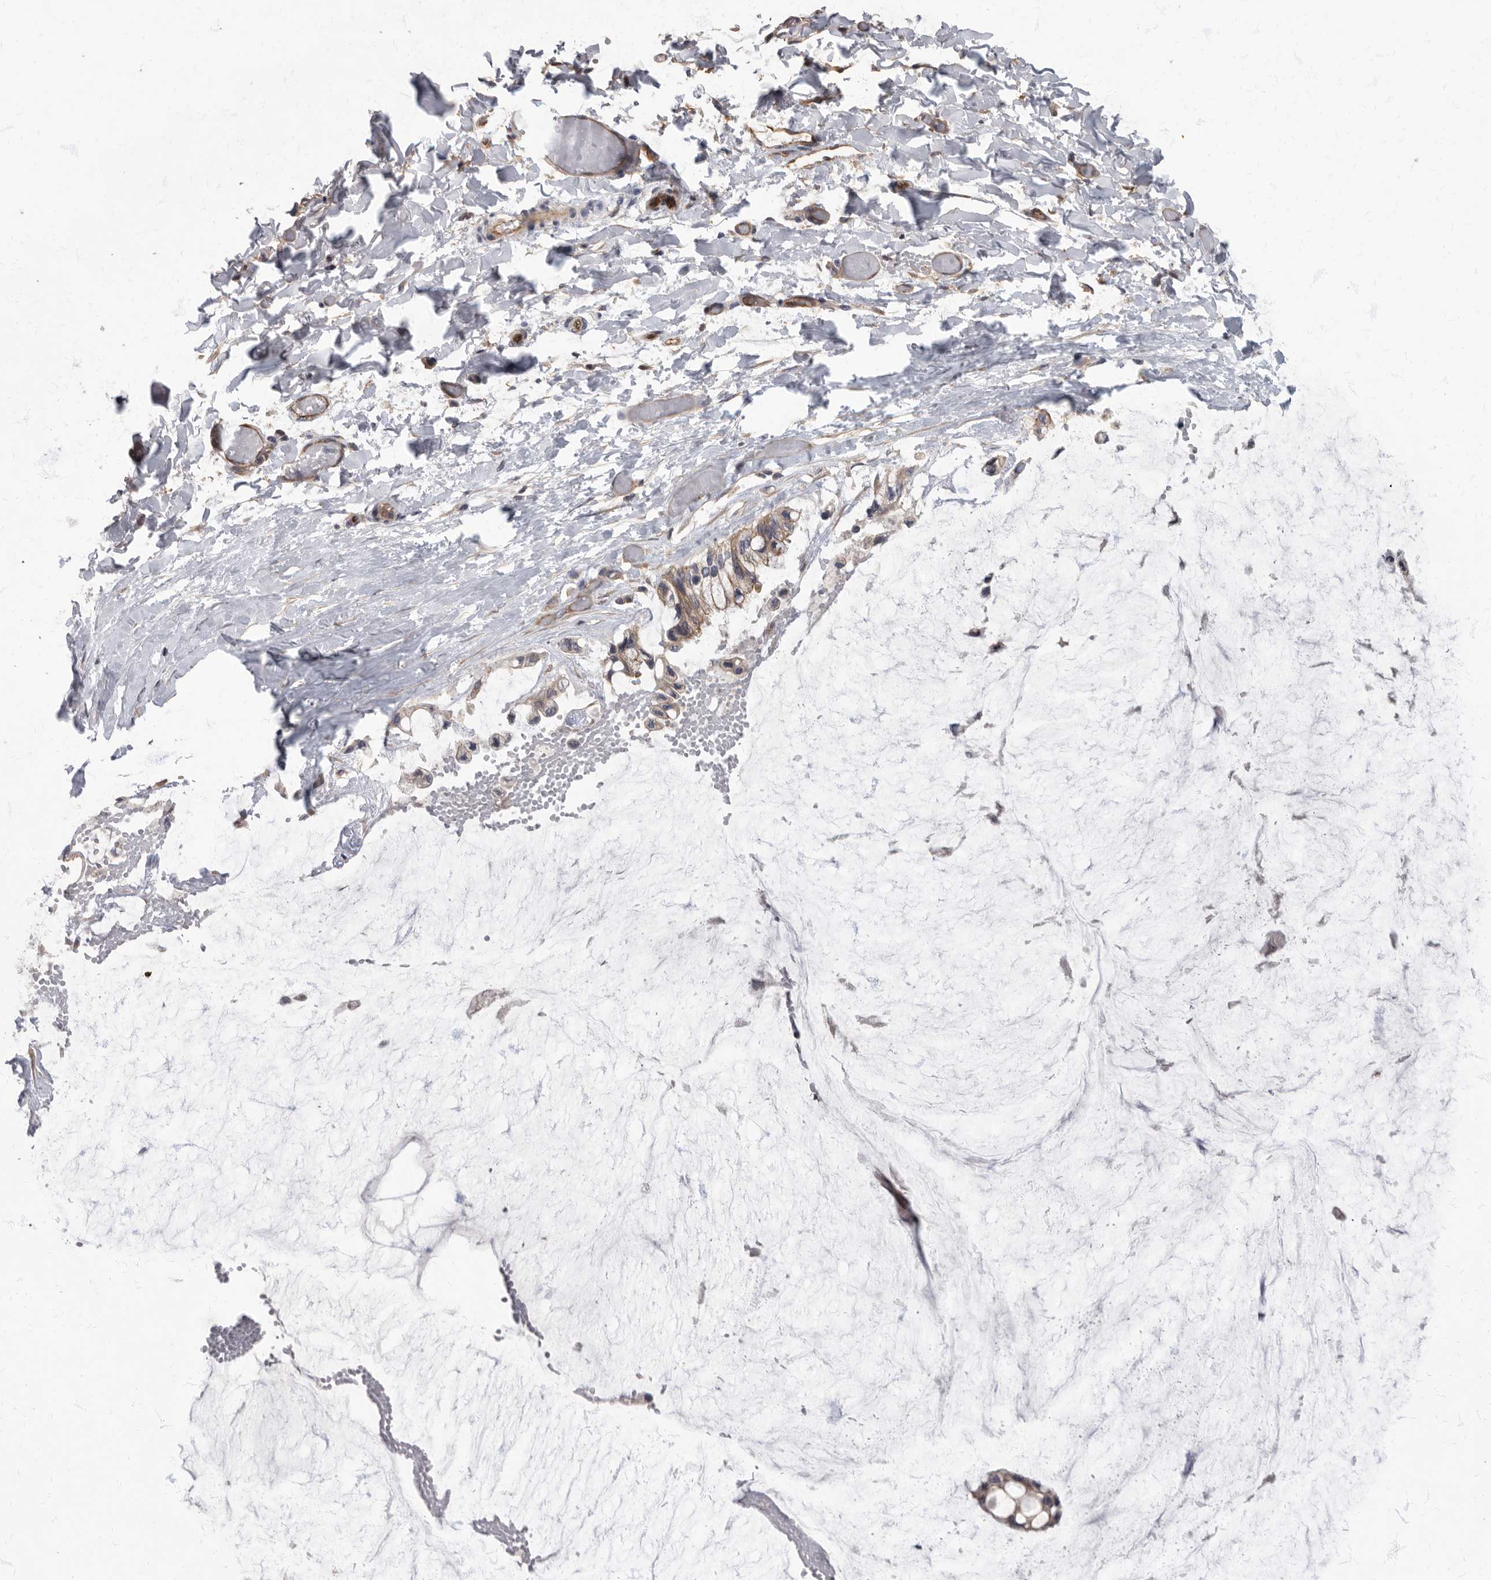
{"staining": {"intensity": "weak", "quantity": "25%-75%", "location": "cytoplasmic/membranous"}, "tissue": "ovarian cancer", "cell_type": "Tumor cells", "image_type": "cancer", "snomed": [{"axis": "morphology", "description": "Cystadenocarcinoma, mucinous, NOS"}, {"axis": "topography", "description": "Ovary"}], "caption": "DAB immunohistochemical staining of human ovarian mucinous cystadenocarcinoma reveals weak cytoplasmic/membranous protein staining in approximately 25%-75% of tumor cells.", "gene": "PDK1", "patient": {"sex": "female", "age": 39}}